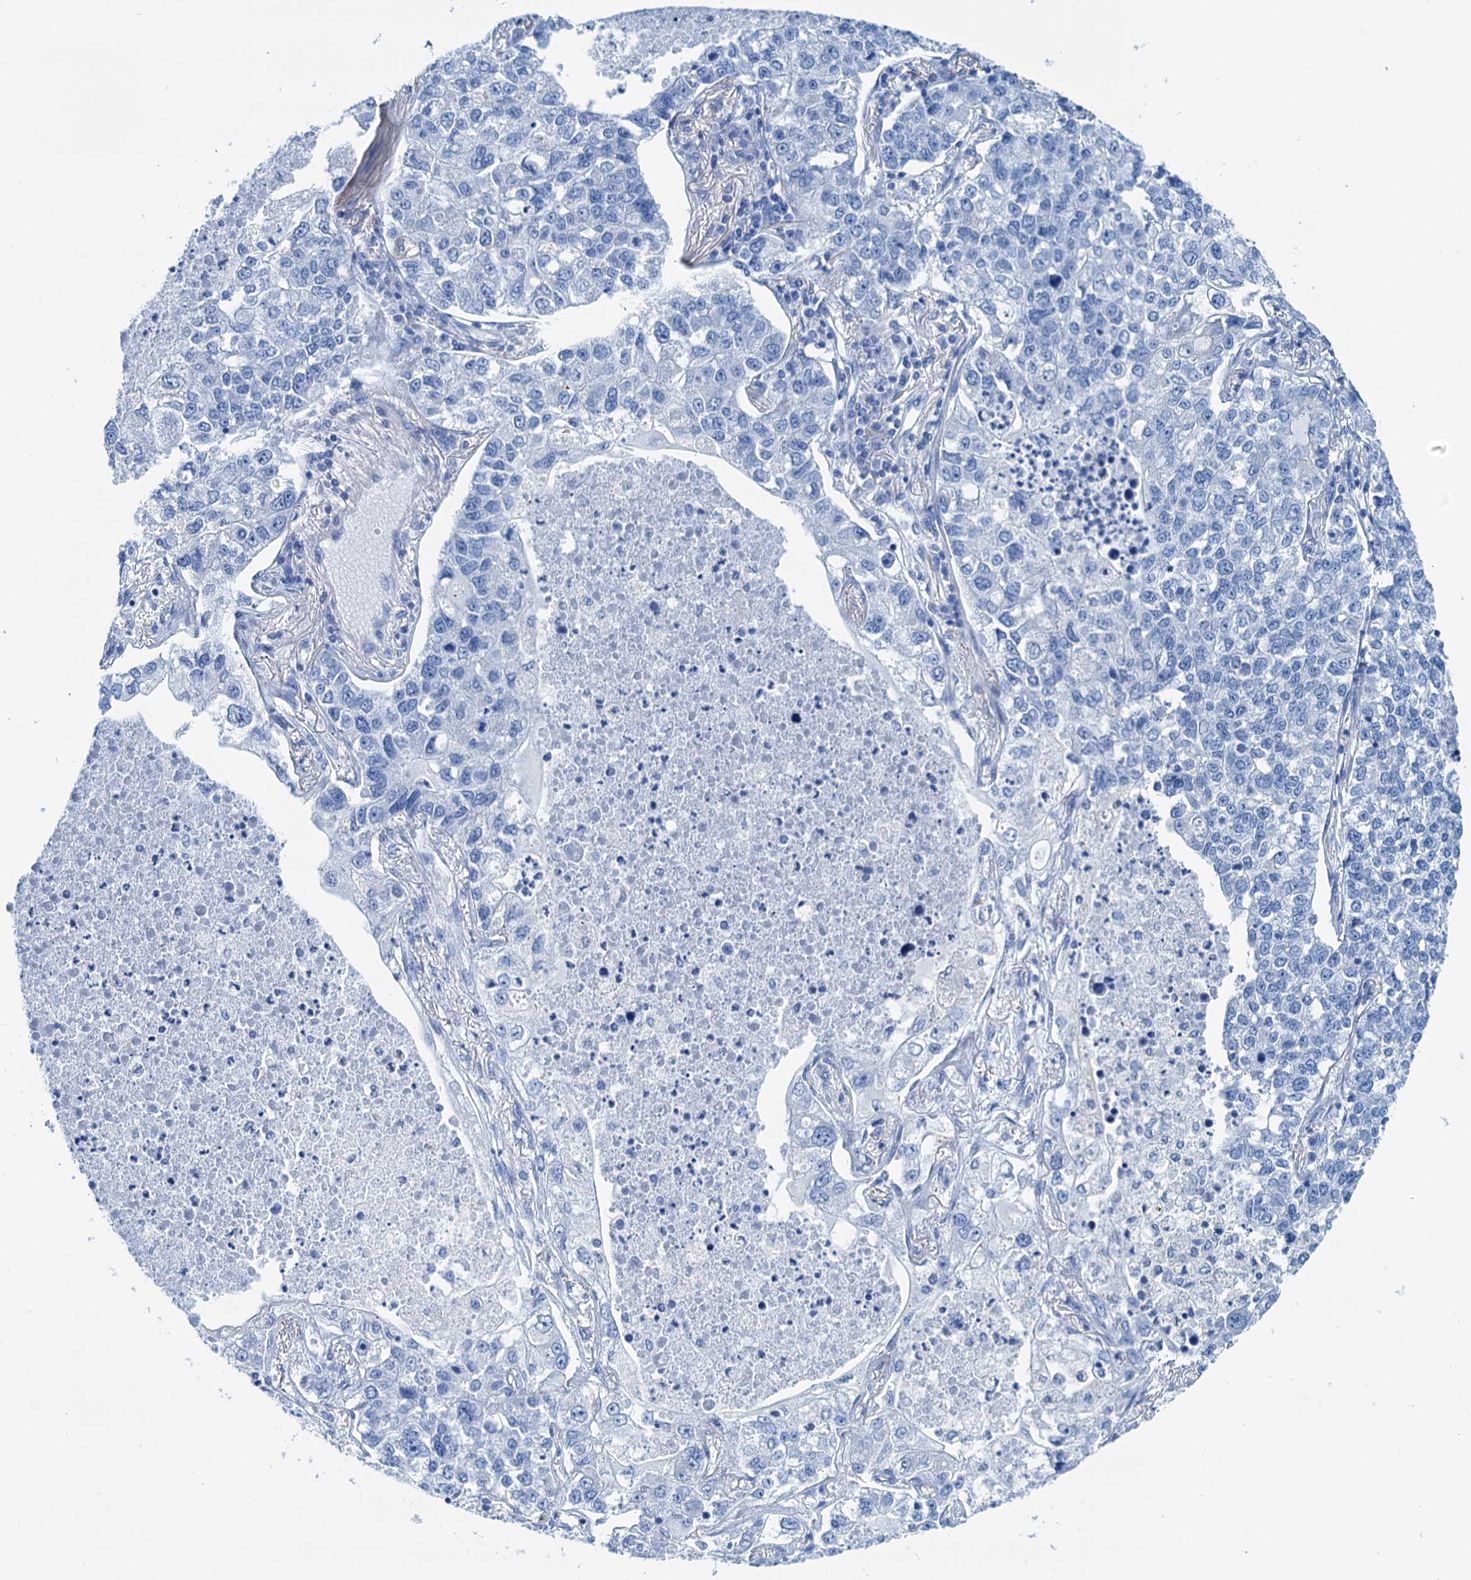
{"staining": {"intensity": "negative", "quantity": "none", "location": "none"}, "tissue": "lung cancer", "cell_type": "Tumor cells", "image_type": "cancer", "snomed": [{"axis": "morphology", "description": "Adenocarcinoma, NOS"}, {"axis": "topography", "description": "Lung"}], "caption": "A high-resolution micrograph shows immunohistochemistry (IHC) staining of adenocarcinoma (lung), which reveals no significant expression in tumor cells.", "gene": "KNDC1", "patient": {"sex": "male", "age": 49}}